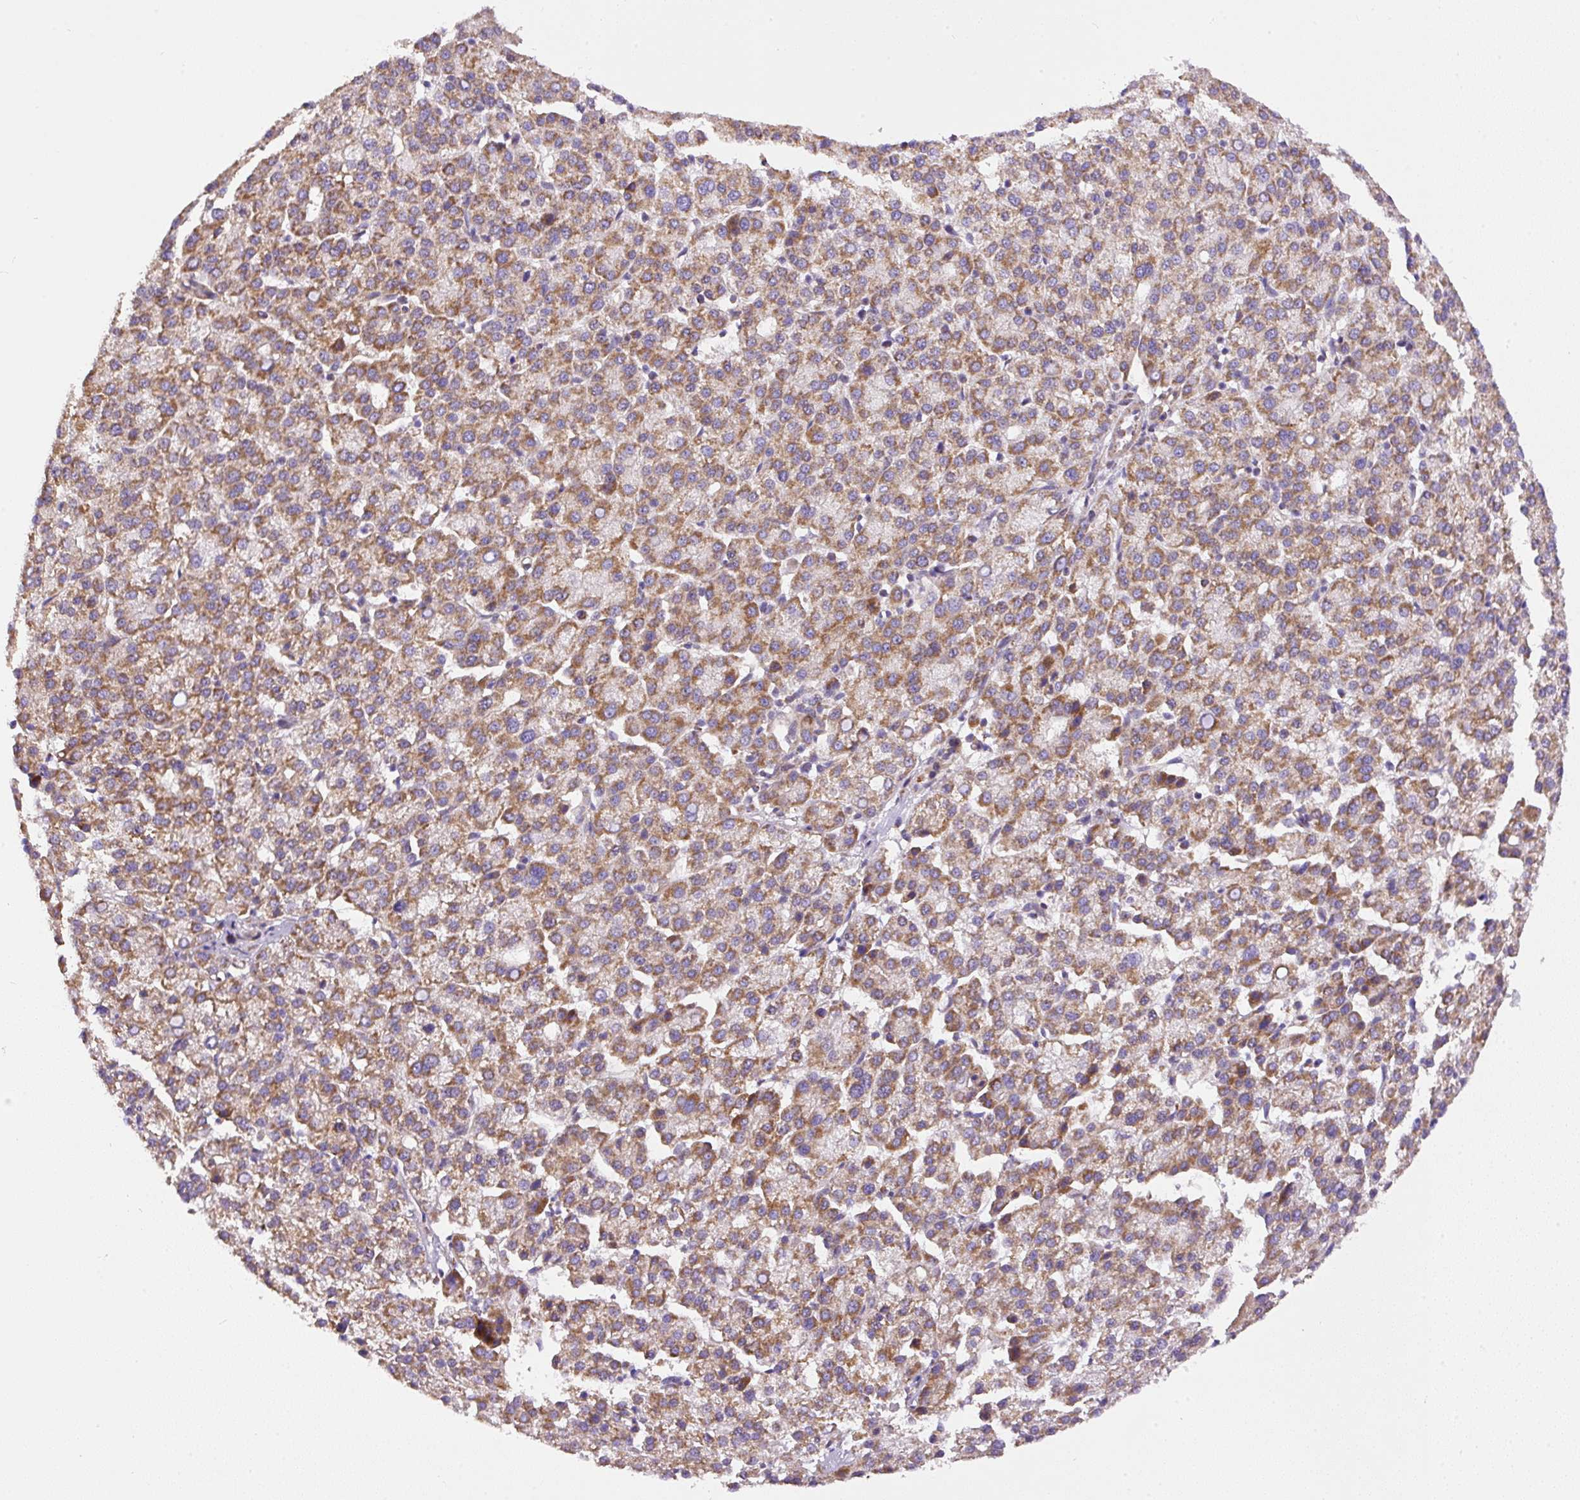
{"staining": {"intensity": "moderate", "quantity": ">75%", "location": "cytoplasmic/membranous"}, "tissue": "liver cancer", "cell_type": "Tumor cells", "image_type": "cancer", "snomed": [{"axis": "morphology", "description": "Carcinoma, Hepatocellular, NOS"}, {"axis": "topography", "description": "Liver"}], "caption": "Approximately >75% of tumor cells in human liver cancer (hepatocellular carcinoma) display moderate cytoplasmic/membranous protein positivity as visualized by brown immunohistochemical staining.", "gene": "NDUFAF2", "patient": {"sex": "female", "age": 58}}